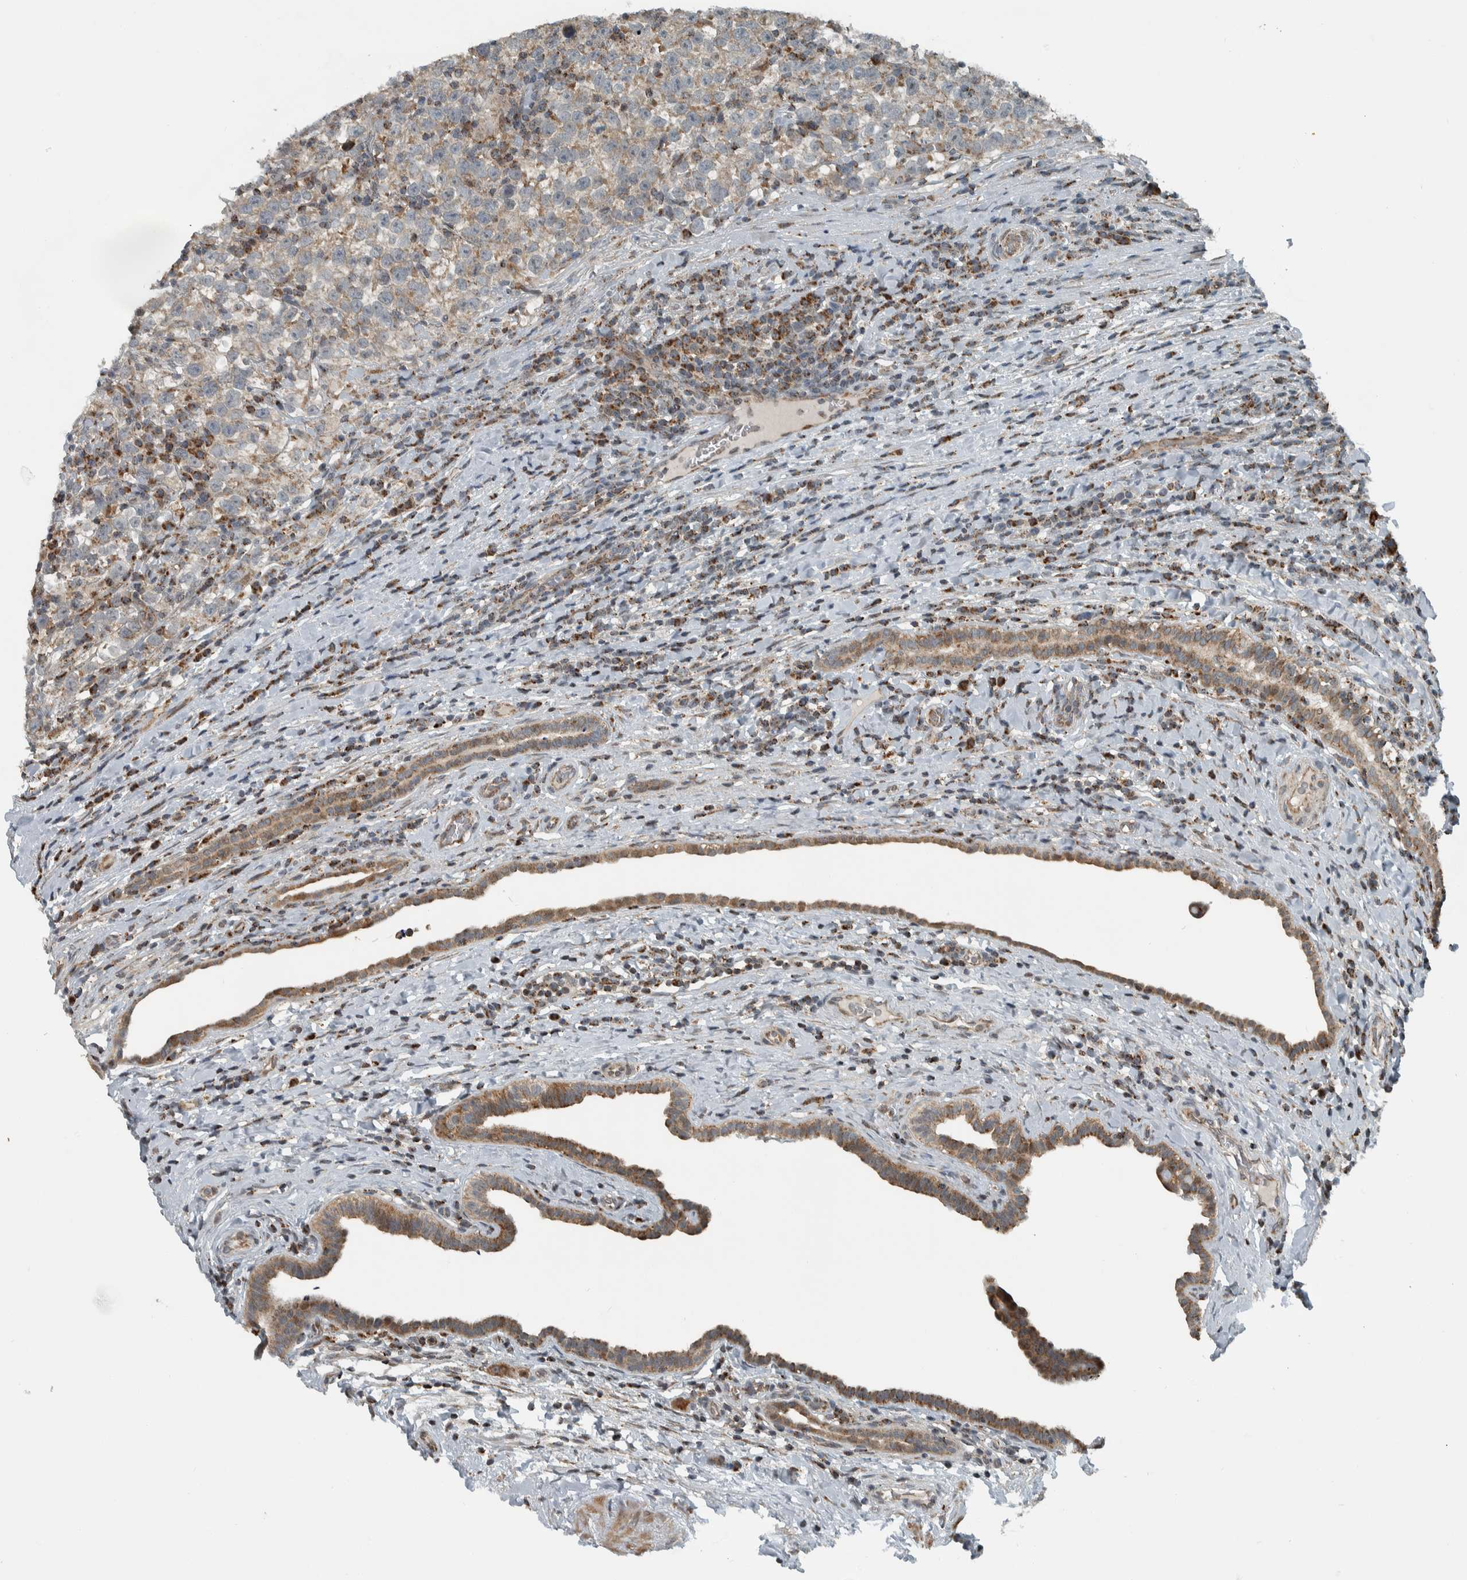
{"staining": {"intensity": "weak", "quantity": ">75%", "location": "cytoplasmic/membranous"}, "tissue": "testis cancer", "cell_type": "Tumor cells", "image_type": "cancer", "snomed": [{"axis": "morphology", "description": "Normal tissue, NOS"}, {"axis": "morphology", "description": "Seminoma, NOS"}, {"axis": "topography", "description": "Testis"}], "caption": "Immunohistochemistry (IHC) of testis cancer (seminoma) reveals low levels of weak cytoplasmic/membranous positivity in about >75% of tumor cells. (DAB IHC with brightfield microscopy, high magnification).", "gene": "PPM1K", "patient": {"sex": "male", "age": 43}}